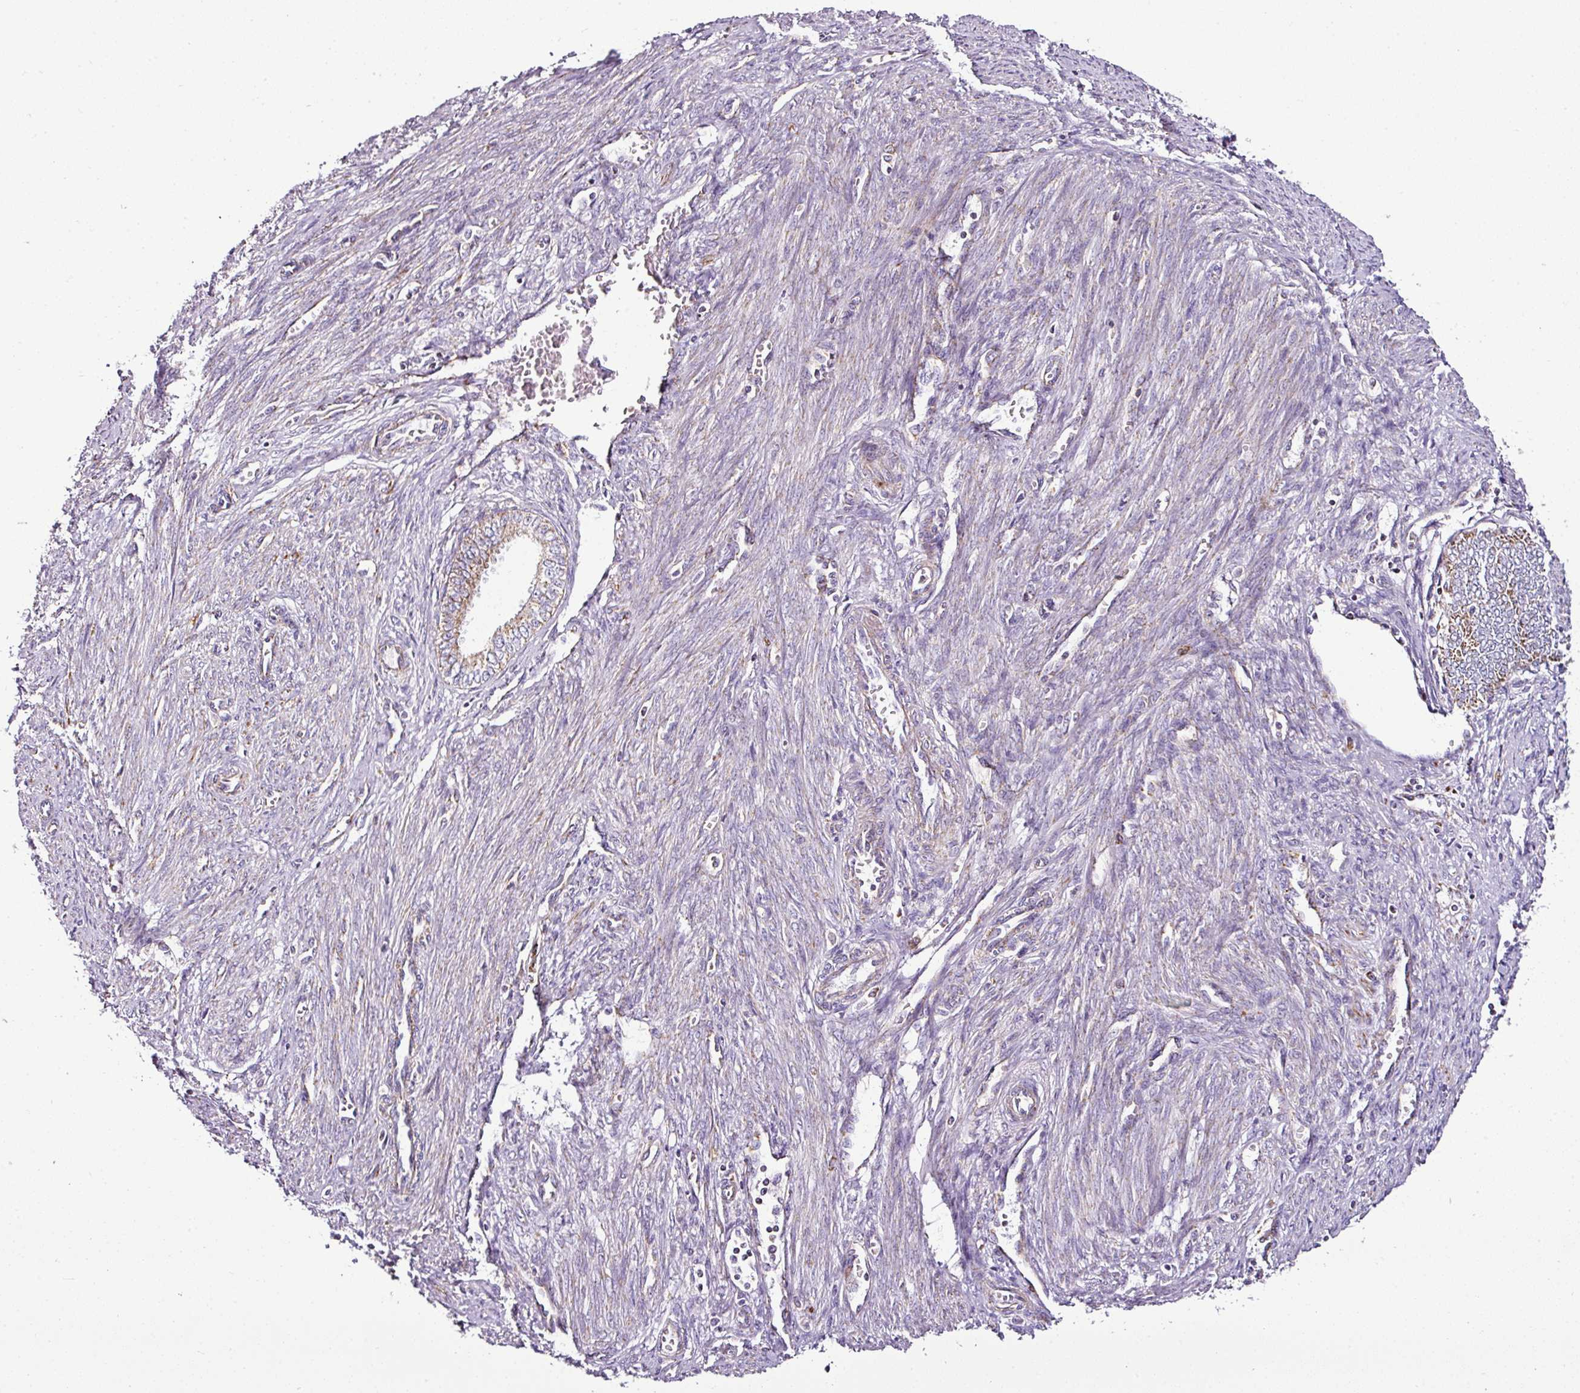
{"staining": {"intensity": "weak", "quantity": "25%-75%", "location": "cytoplasmic/membranous"}, "tissue": "endometrial cancer", "cell_type": "Tumor cells", "image_type": "cancer", "snomed": [{"axis": "morphology", "description": "Adenocarcinoma, NOS"}, {"axis": "topography", "description": "Endometrium"}], "caption": "A histopathology image showing weak cytoplasmic/membranous expression in approximately 25%-75% of tumor cells in adenocarcinoma (endometrial), as visualized by brown immunohistochemical staining.", "gene": "DPAGT1", "patient": {"sex": "female", "age": 68}}